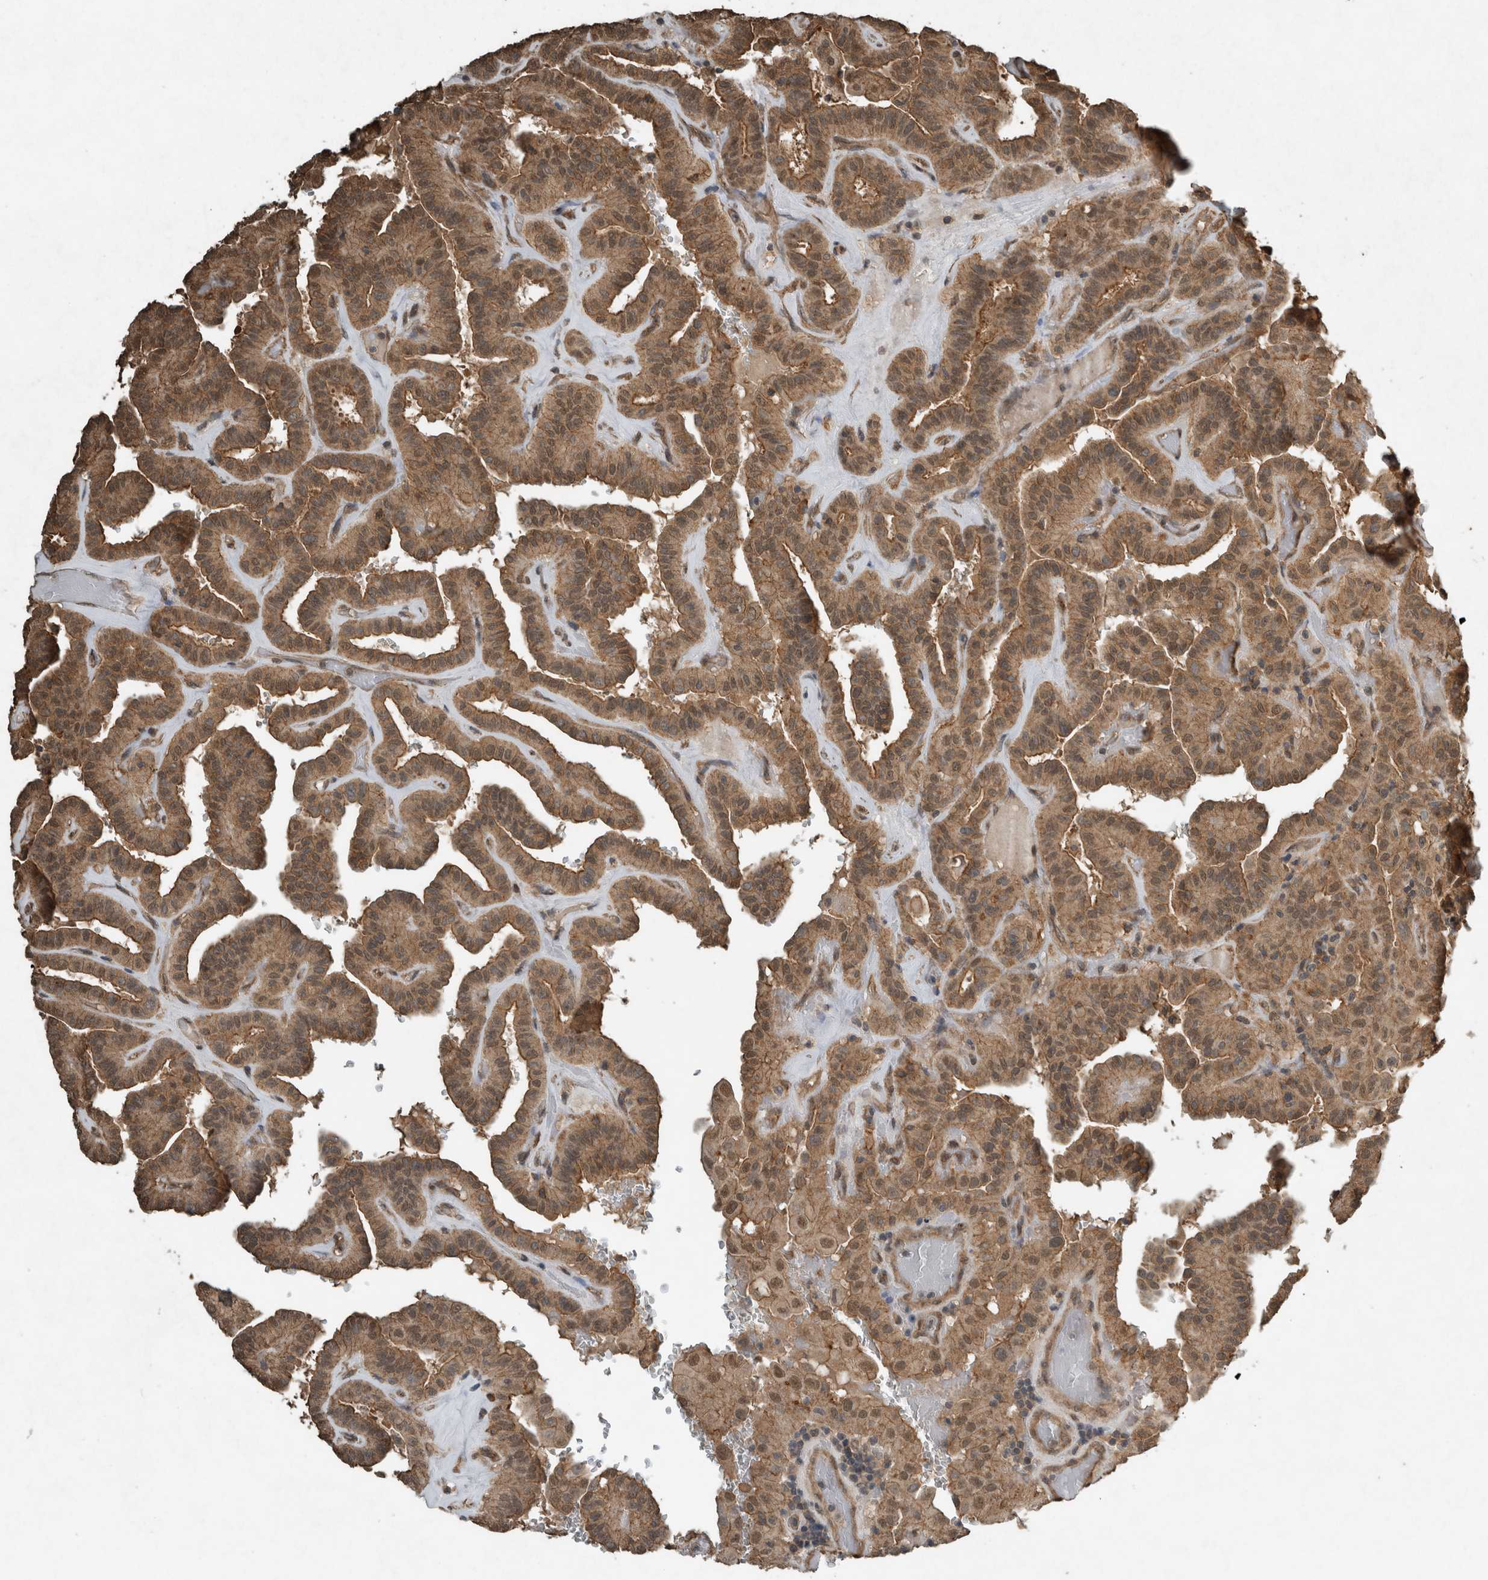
{"staining": {"intensity": "moderate", "quantity": ">75%", "location": "cytoplasmic/membranous,nuclear"}, "tissue": "thyroid cancer", "cell_type": "Tumor cells", "image_type": "cancer", "snomed": [{"axis": "morphology", "description": "Papillary adenocarcinoma, NOS"}, {"axis": "topography", "description": "Thyroid gland"}], "caption": "A photomicrograph of human thyroid papillary adenocarcinoma stained for a protein displays moderate cytoplasmic/membranous and nuclear brown staining in tumor cells.", "gene": "ARHGEF12", "patient": {"sex": "male", "age": 77}}